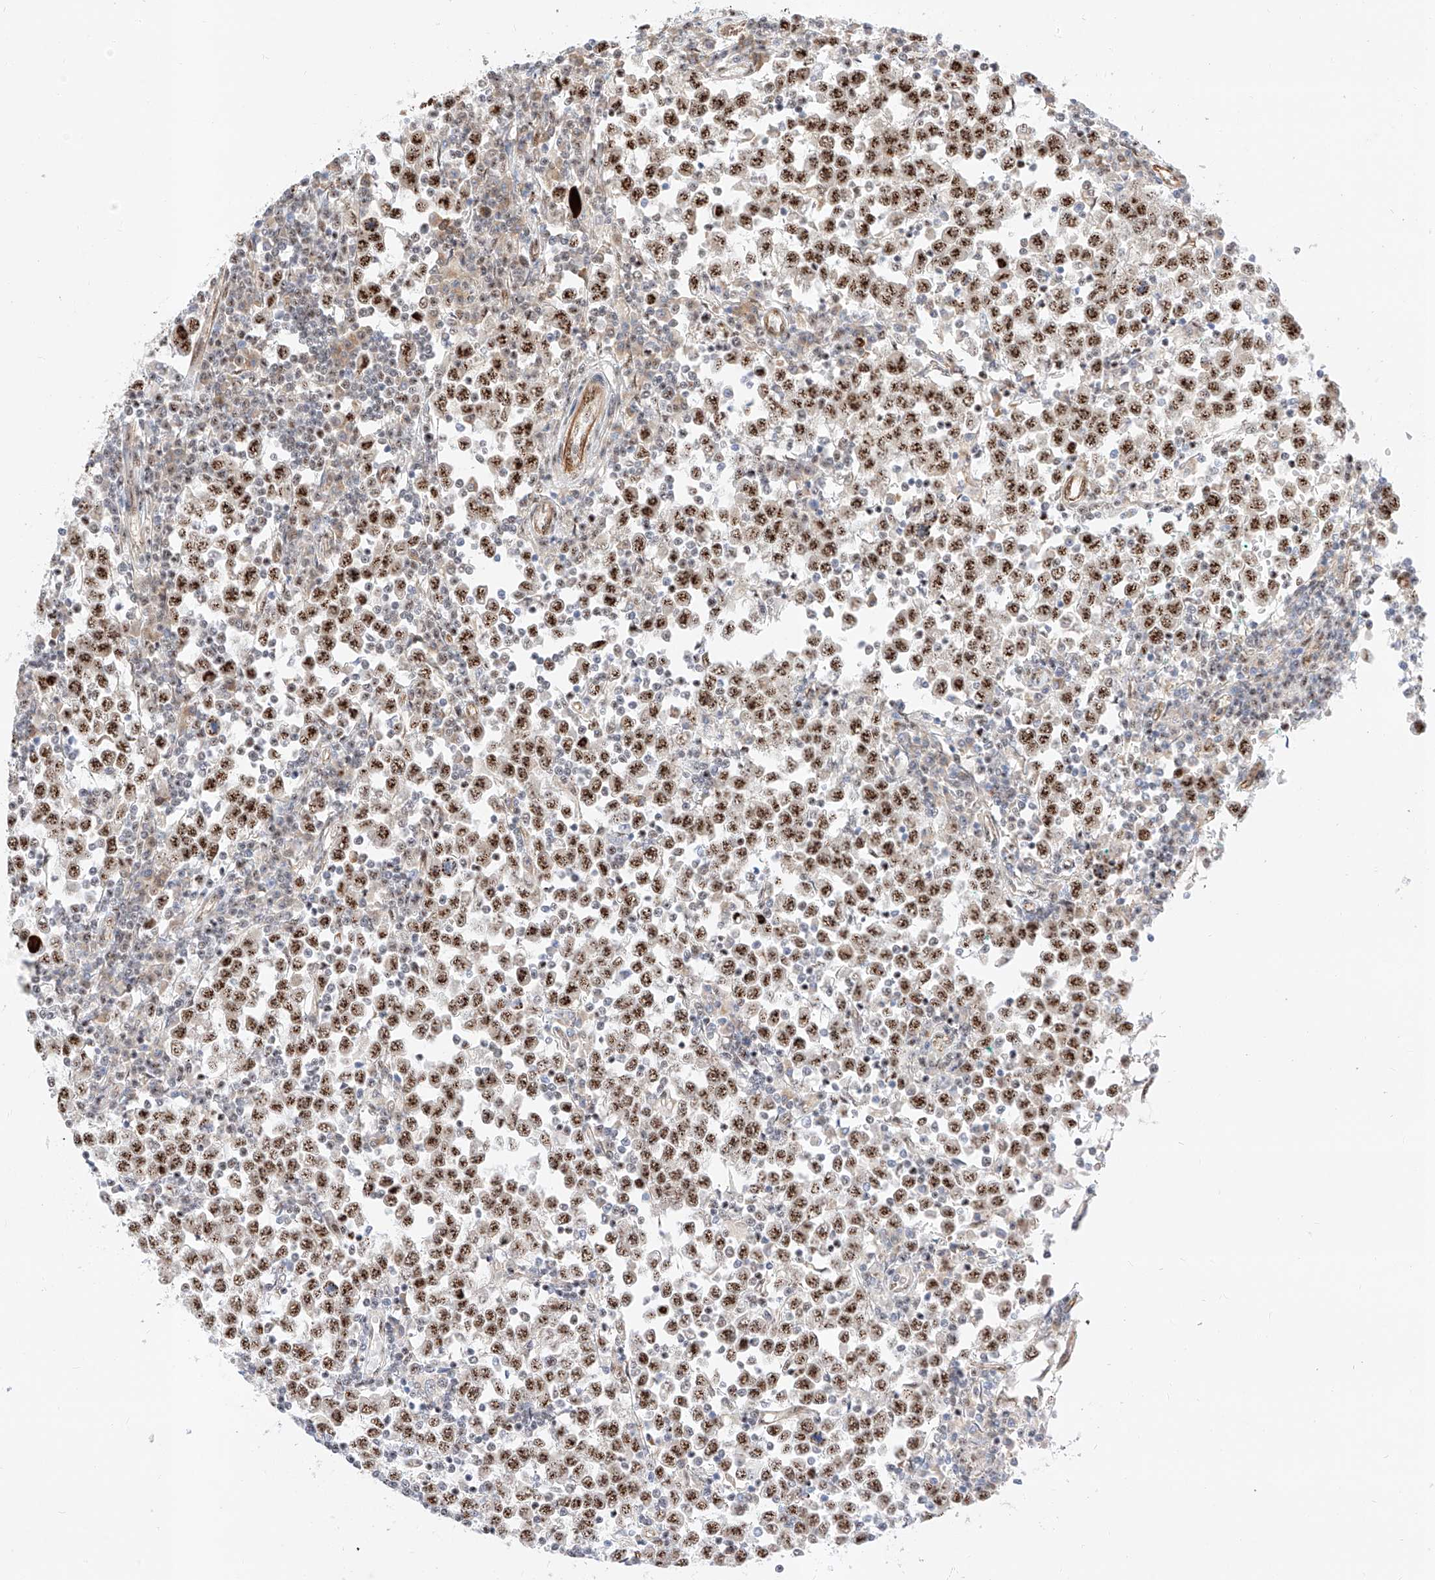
{"staining": {"intensity": "strong", "quantity": ">75%", "location": "nuclear"}, "tissue": "testis cancer", "cell_type": "Tumor cells", "image_type": "cancer", "snomed": [{"axis": "morphology", "description": "Seminoma, NOS"}, {"axis": "topography", "description": "Testis"}], "caption": "Immunohistochemistry (IHC) staining of seminoma (testis), which displays high levels of strong nuclear staining in approximately >75% of tumor cells indicating strong nuclear protein expression. The staining was performed using DAB (brown) for protein detection and nuclei were counterstained in hematoxylin (blue).", "gene": "ATXN7L2", "patient": {"sex": "male", "age": 65}}